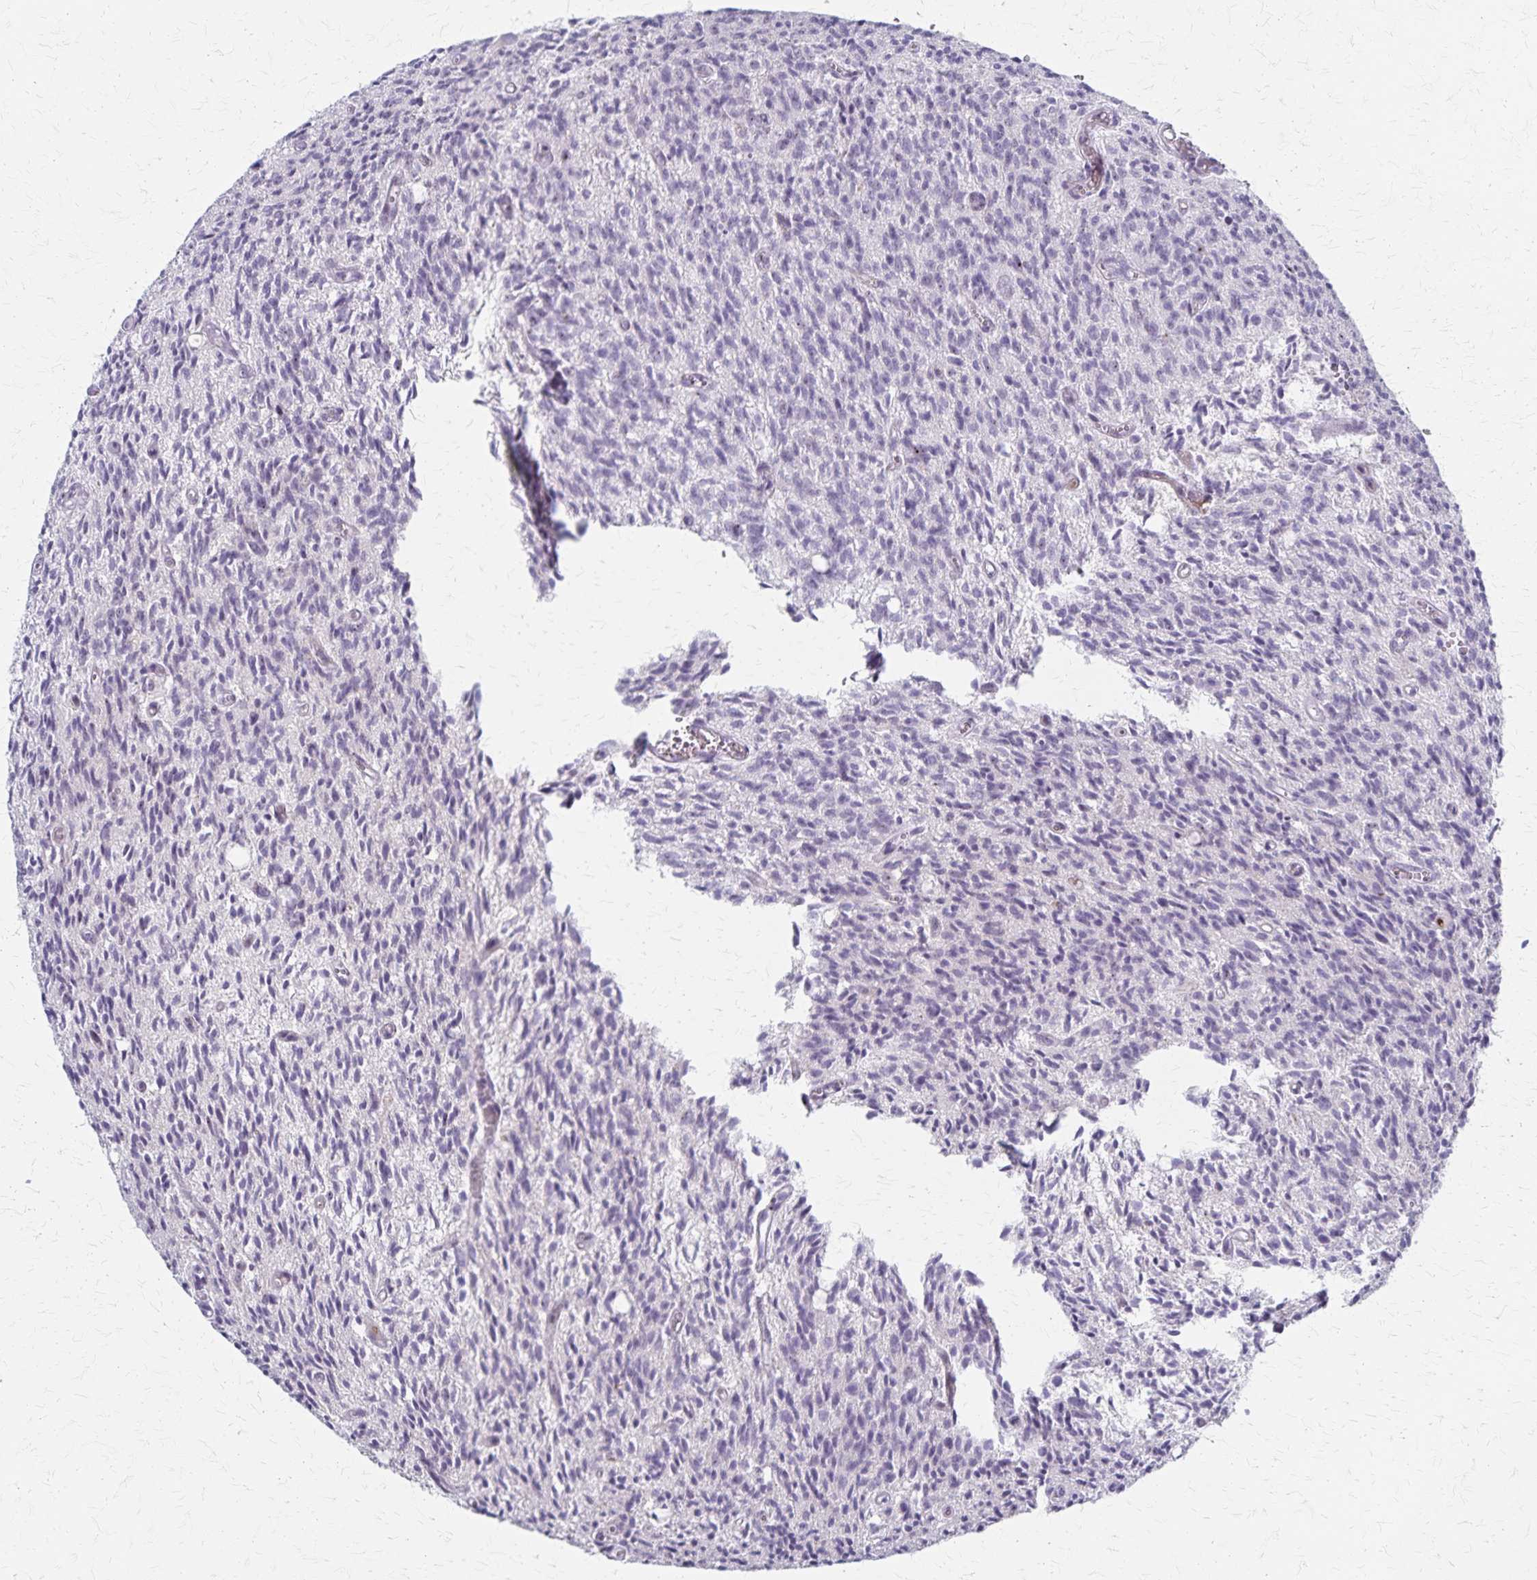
{"staining": {"intensity": "negative", "quantity": "none", "location": "none"}, "tissue": "glioma", "cell_type": "Tumor cells", "image_type": "cancer", "snomed": [{"axis": "morphology", "description": "Glioma, malignant, Low grade"}, {"axis": "topography", "description": "Brain"}], "caption": "There is no significant expression in tumor cells of glioma. (Stains: DAB (3,3'-diaminobenzidine) immunohistochemistry (IHC) with hematoxylin counter stain, Microscopy: brightfield microscopy at high magnification).", "gene": "DLK2", "patient": {"sex": "male", "age": 64}}